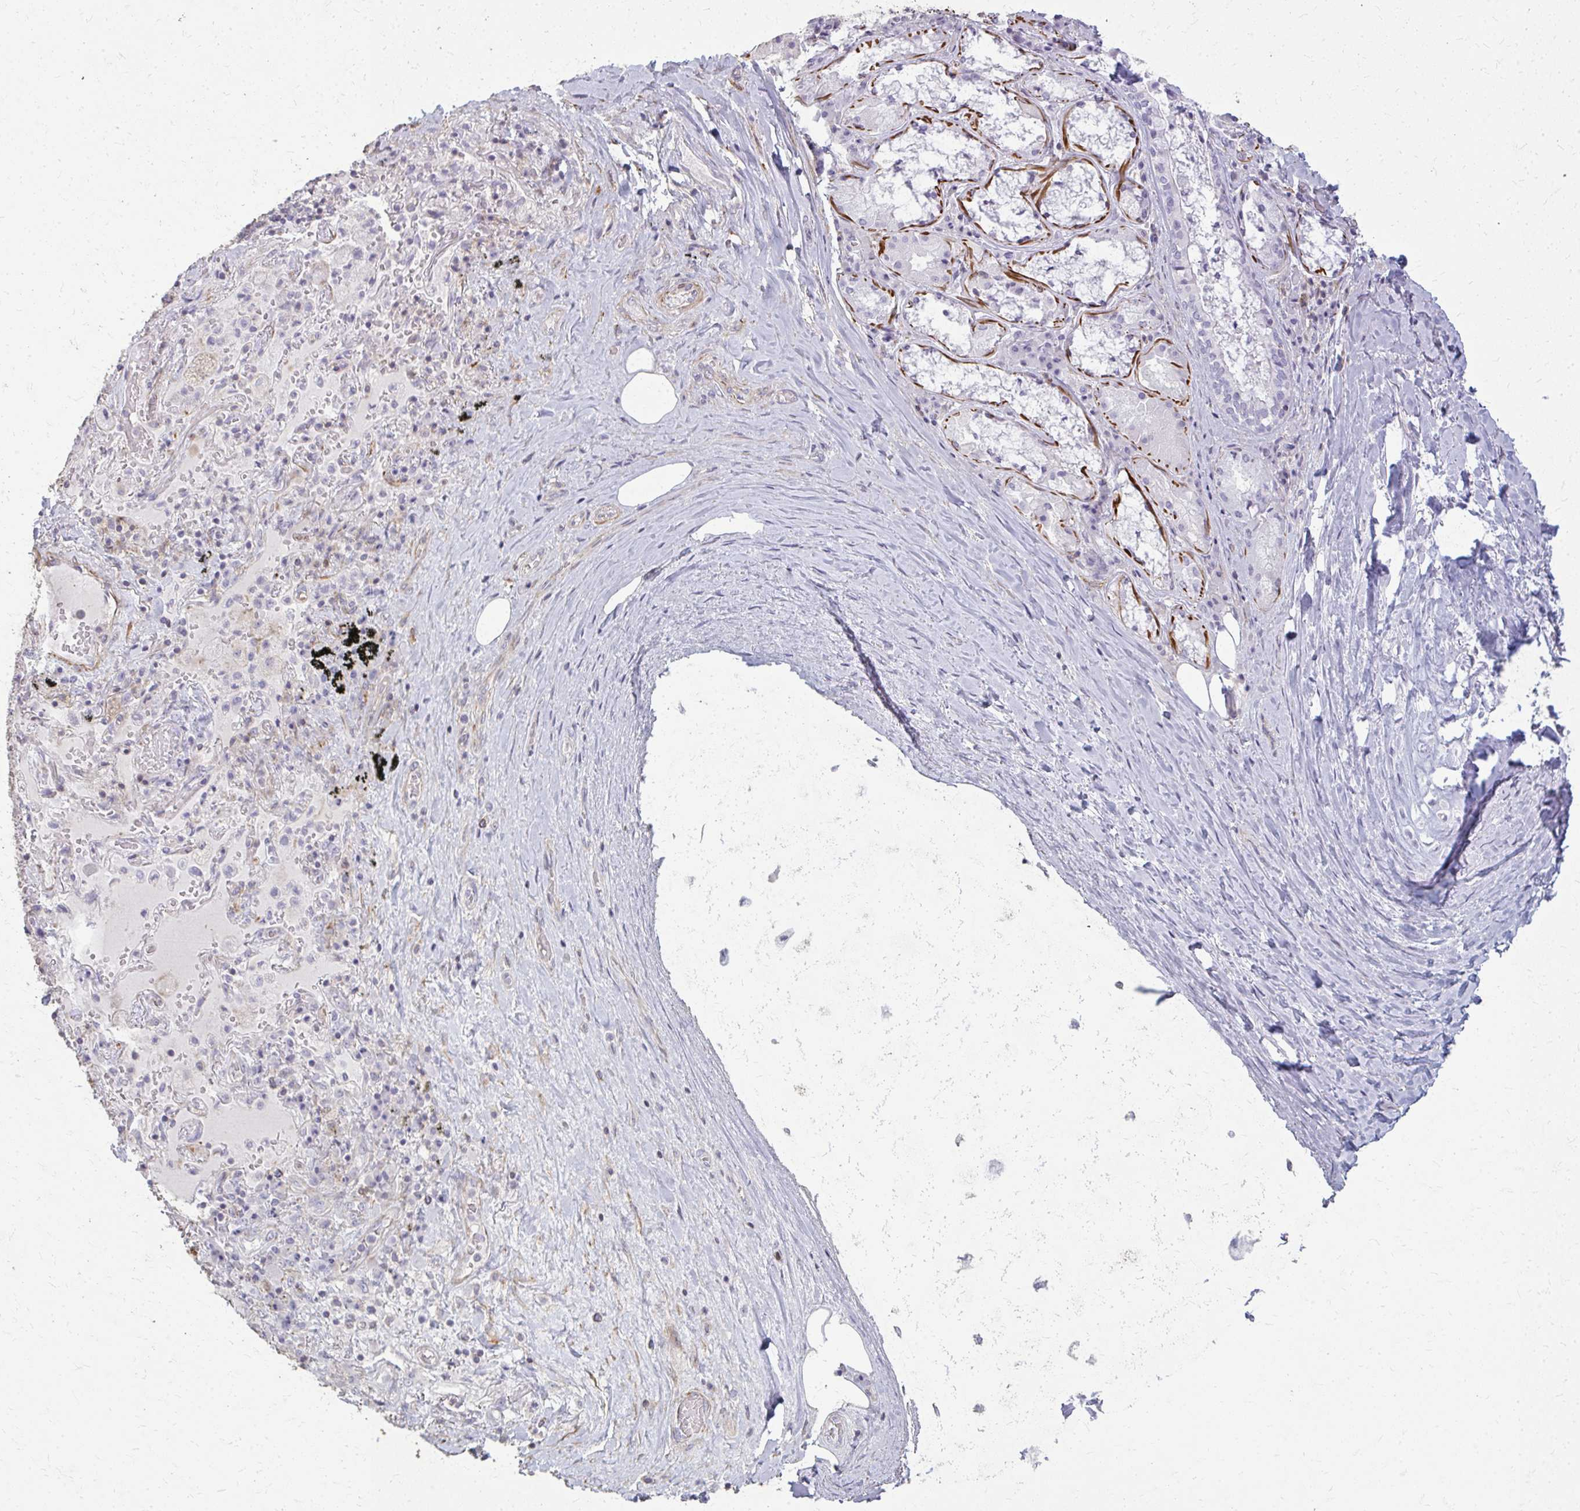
{"staining": {"intensity": "negative", "quantity": "none", "location": "none"}, "tissue": "adipose tissue", "cell_type": "Adipocytes", "image_type": "normal", "snomed": [{"axis": "morphology", "description": "Normal tissue, NOS"}, {"axis": "topography", "description": "Cartilage tissue"}, {"axis": "topography", "description": "Bronchus"}], "caption": "An image of human adipose tissue is negative for staining in adipocytes. (DAB (3,3'-diaminobenzidine) immunohistochemistry (IHC) with hematoxylin counter stain).", "gene": "TENM4", "patient": {"sex": "male", "age": 64}}